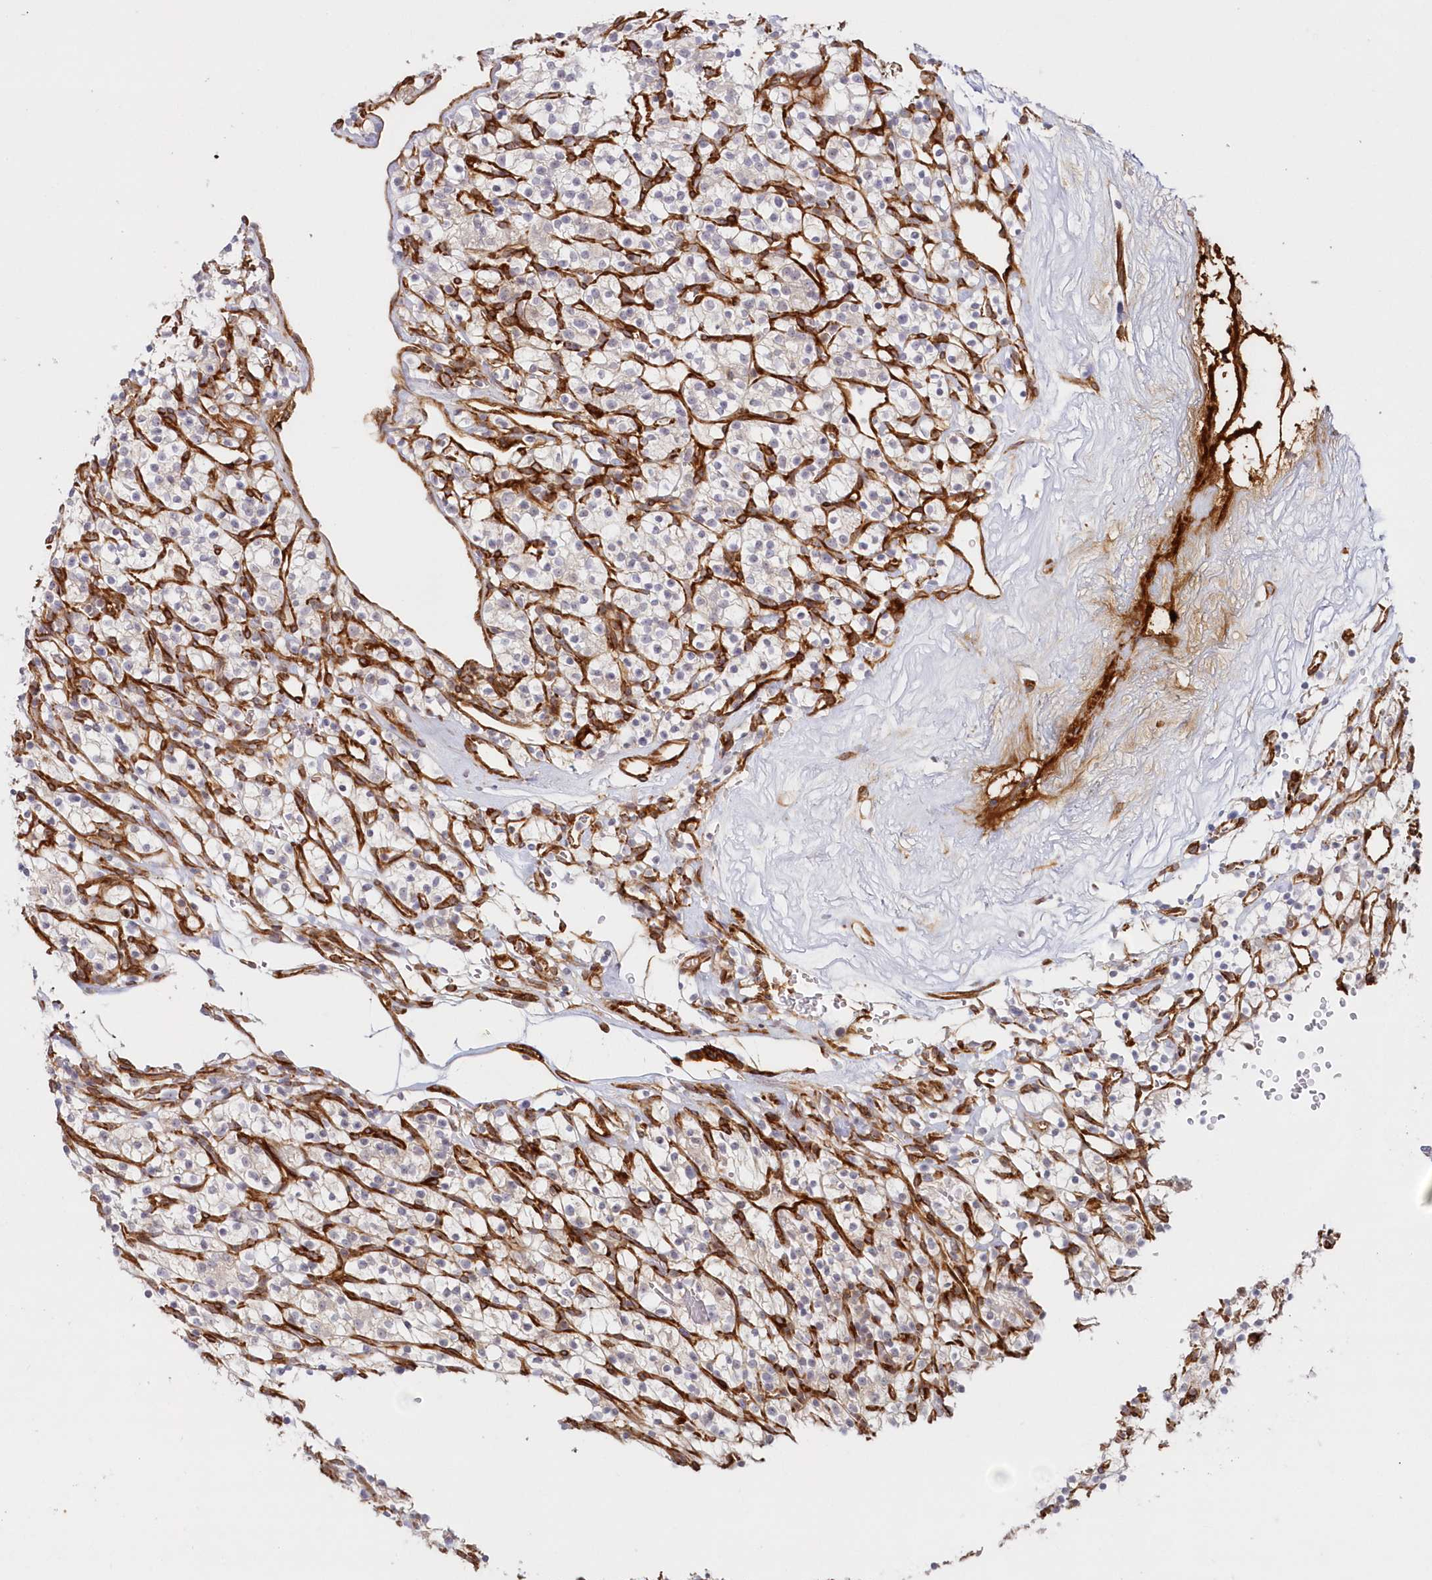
{"staining": {"intensity": "negative", "quantity": "none", "location": "none"}, "tissue": "renal cancer", "cell_type": "Tumor cells", "image_type": "cancer", "snomed": [{"axis": "morphology", "description": "Adenocarcinoma, NOS"}, {"axis": "topography", "description": "Kidney"}], "caption": "The IHC image has no significant expression in tumor cells of renal cancer (adenocarcinoma) tissue.", "gene": "AFAP1L2", "patient": {"sex": "female", "age": 57}}